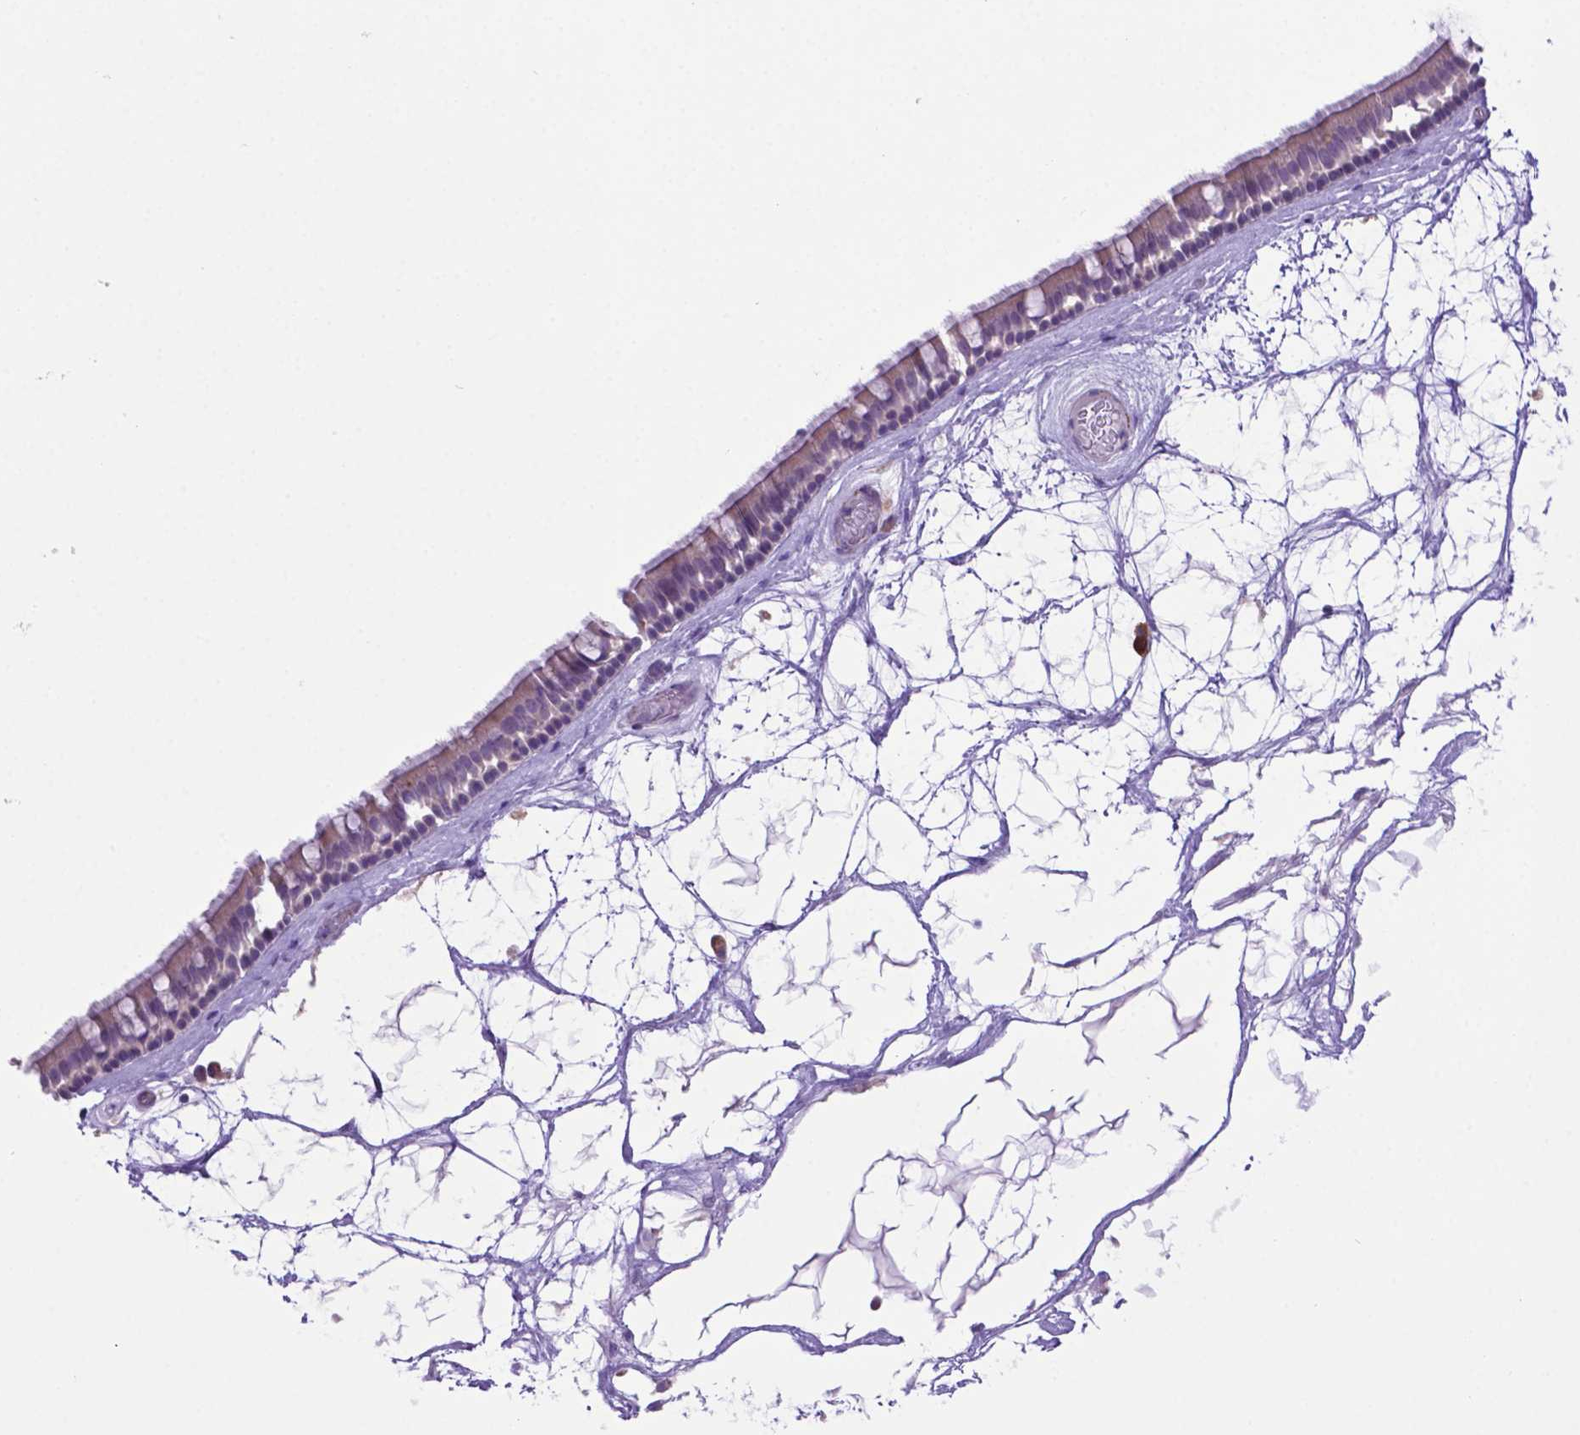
{"staining": {"intensity": "weak", "quantity": "<25%", "location": "cytoplasmic/membranous"}, "tissue": "nasopharynx", "cell_type": "Respiratory epithelial cells", "image_type": "normal", "snomed": [{"axis": "morphology", "description": "Normal tissue, NOS"}, {"axis": "topography", "description": "Nasopharynx"}], "caption": "Photomicrograph shows no significant protein expression in respiratory epithelial cells of normal nasopharynx. (DAB (3,3'-diaminobenzidine) immunohistochemistry with hematoxylin counter stain).", "gene": "LZTR1", "patient": {"sex": "male", "age": 68}}